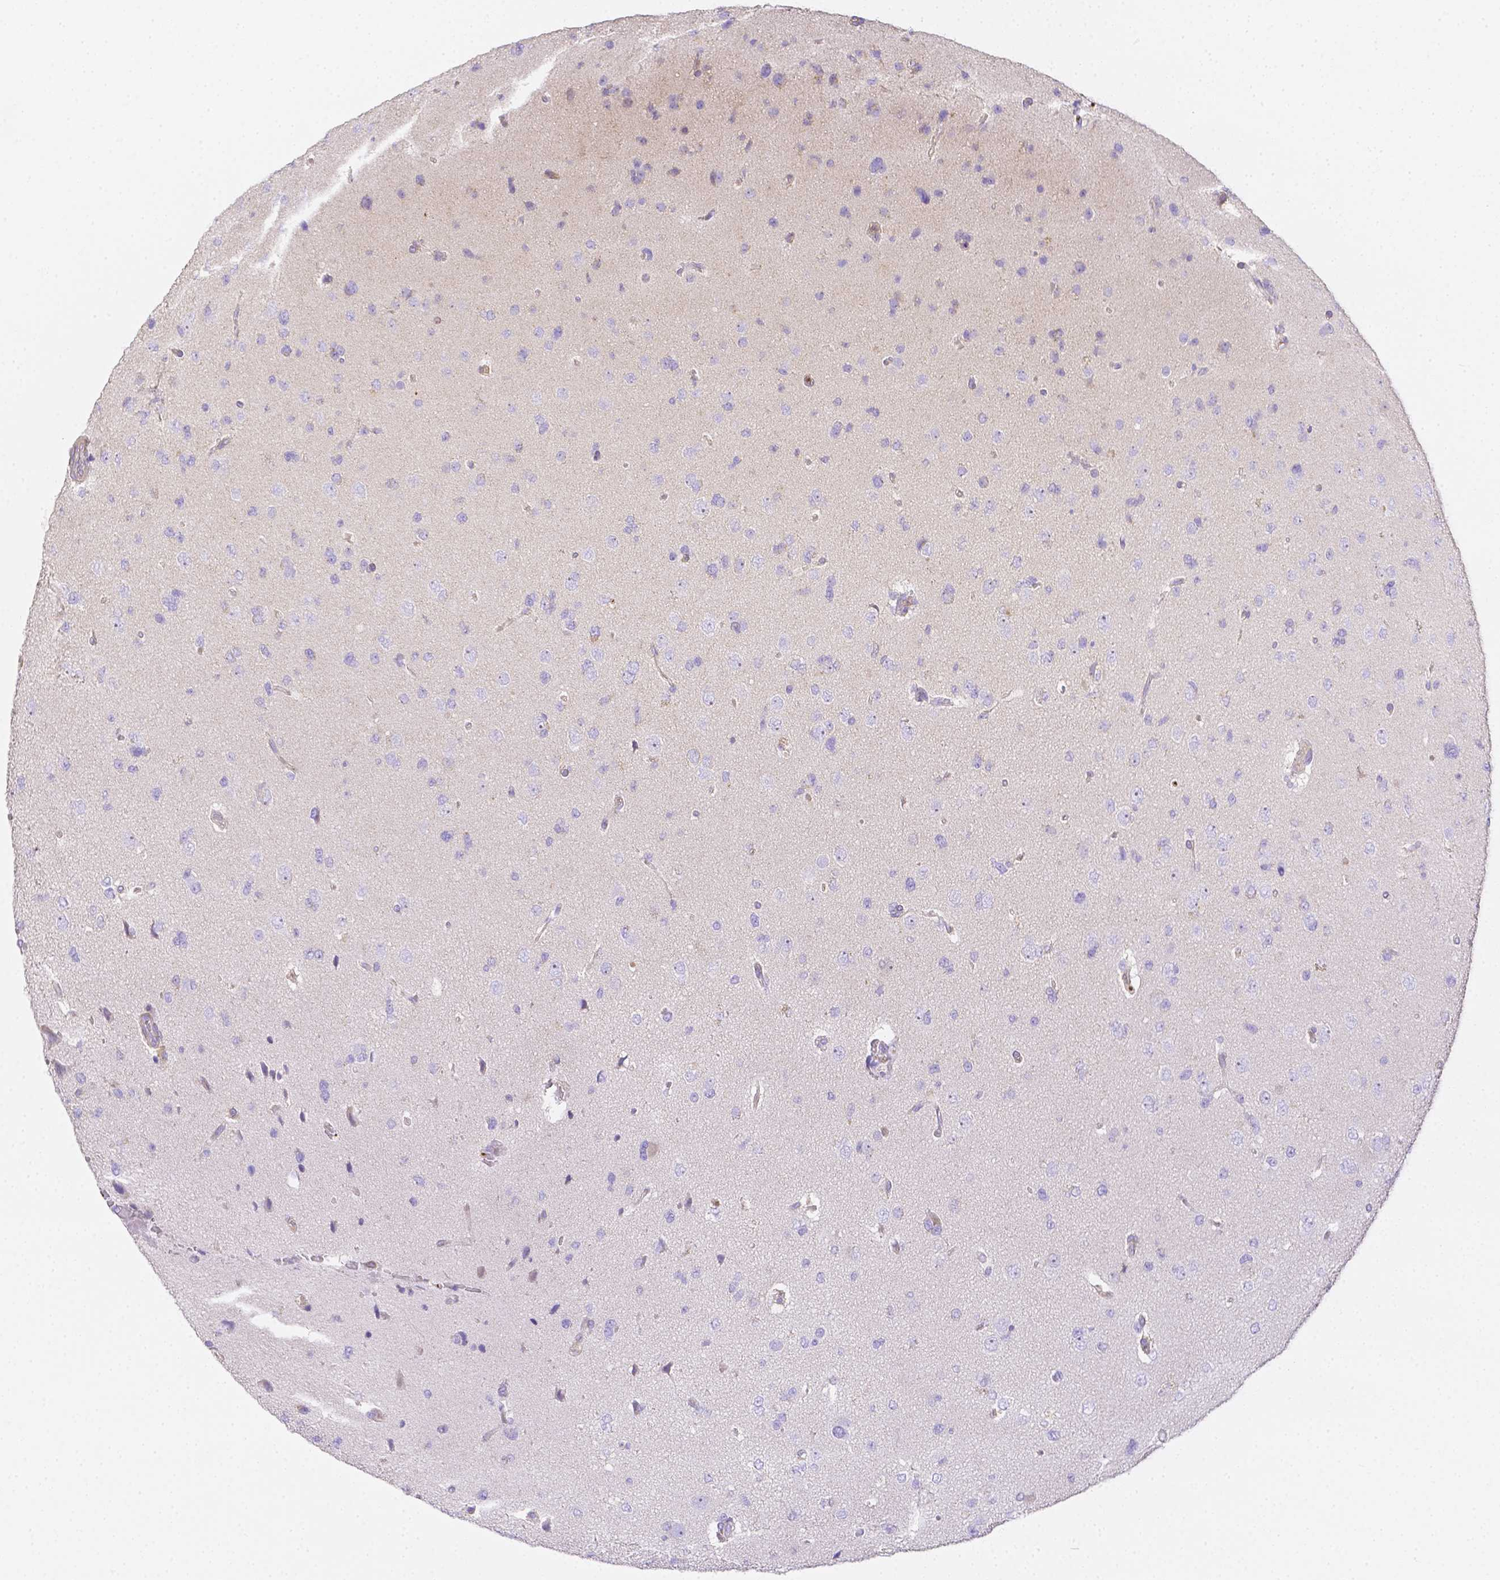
{"staining": {"intensity": "negative", "quantity": "none", "location": "none"}, "tissue": "glioma", "cell_type": "Tumor cells", "image_type": "cancer", "snomed": [{"axis": "morphology", "description": "Glioma, malignant, Low grade"}, {"axis": "topography", "description": "Brain"}], "caption": "IHC of glioma demonstrates no expression in tumor cells.", "gene": "ASAH2", "patient": {"sex": "female", "age": 55}}